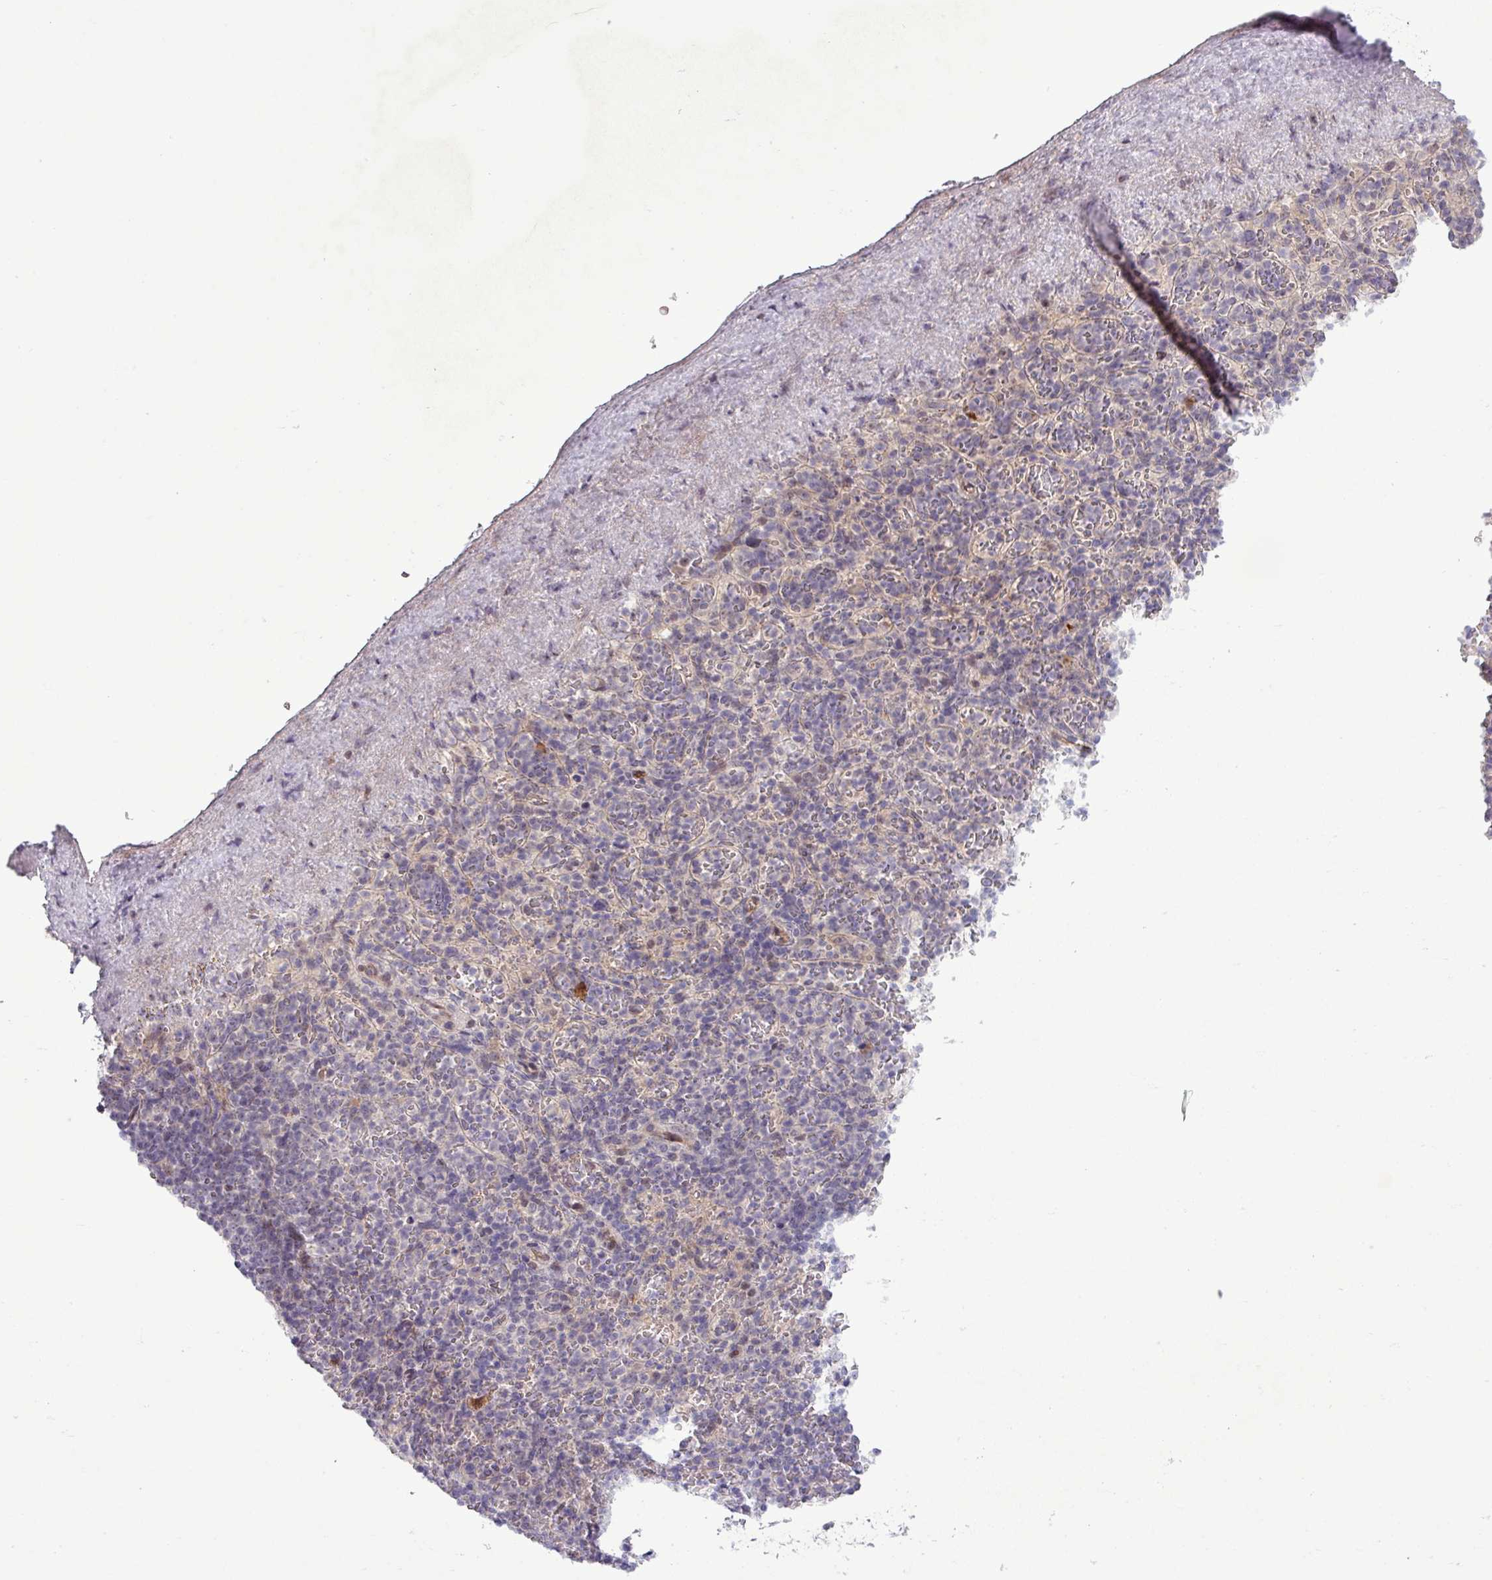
{"staining": {"intensity": "negative", "quantity": "none", "location": "none"}, "tissue": "spleen", "cell_type": "Cells in red pulp", "image_type": "normal", "snomed": [{"axis": "morphology", "description": "Normal tissue, NOS"}, {"axis": "topography", "description": "Spleen"}], "caption": "The photomicrograph reveals no staining of cells in red pulp in unremarkable spleen.", "gene": "PCDH1", "patient": {"sex": "female", "age": 74}}